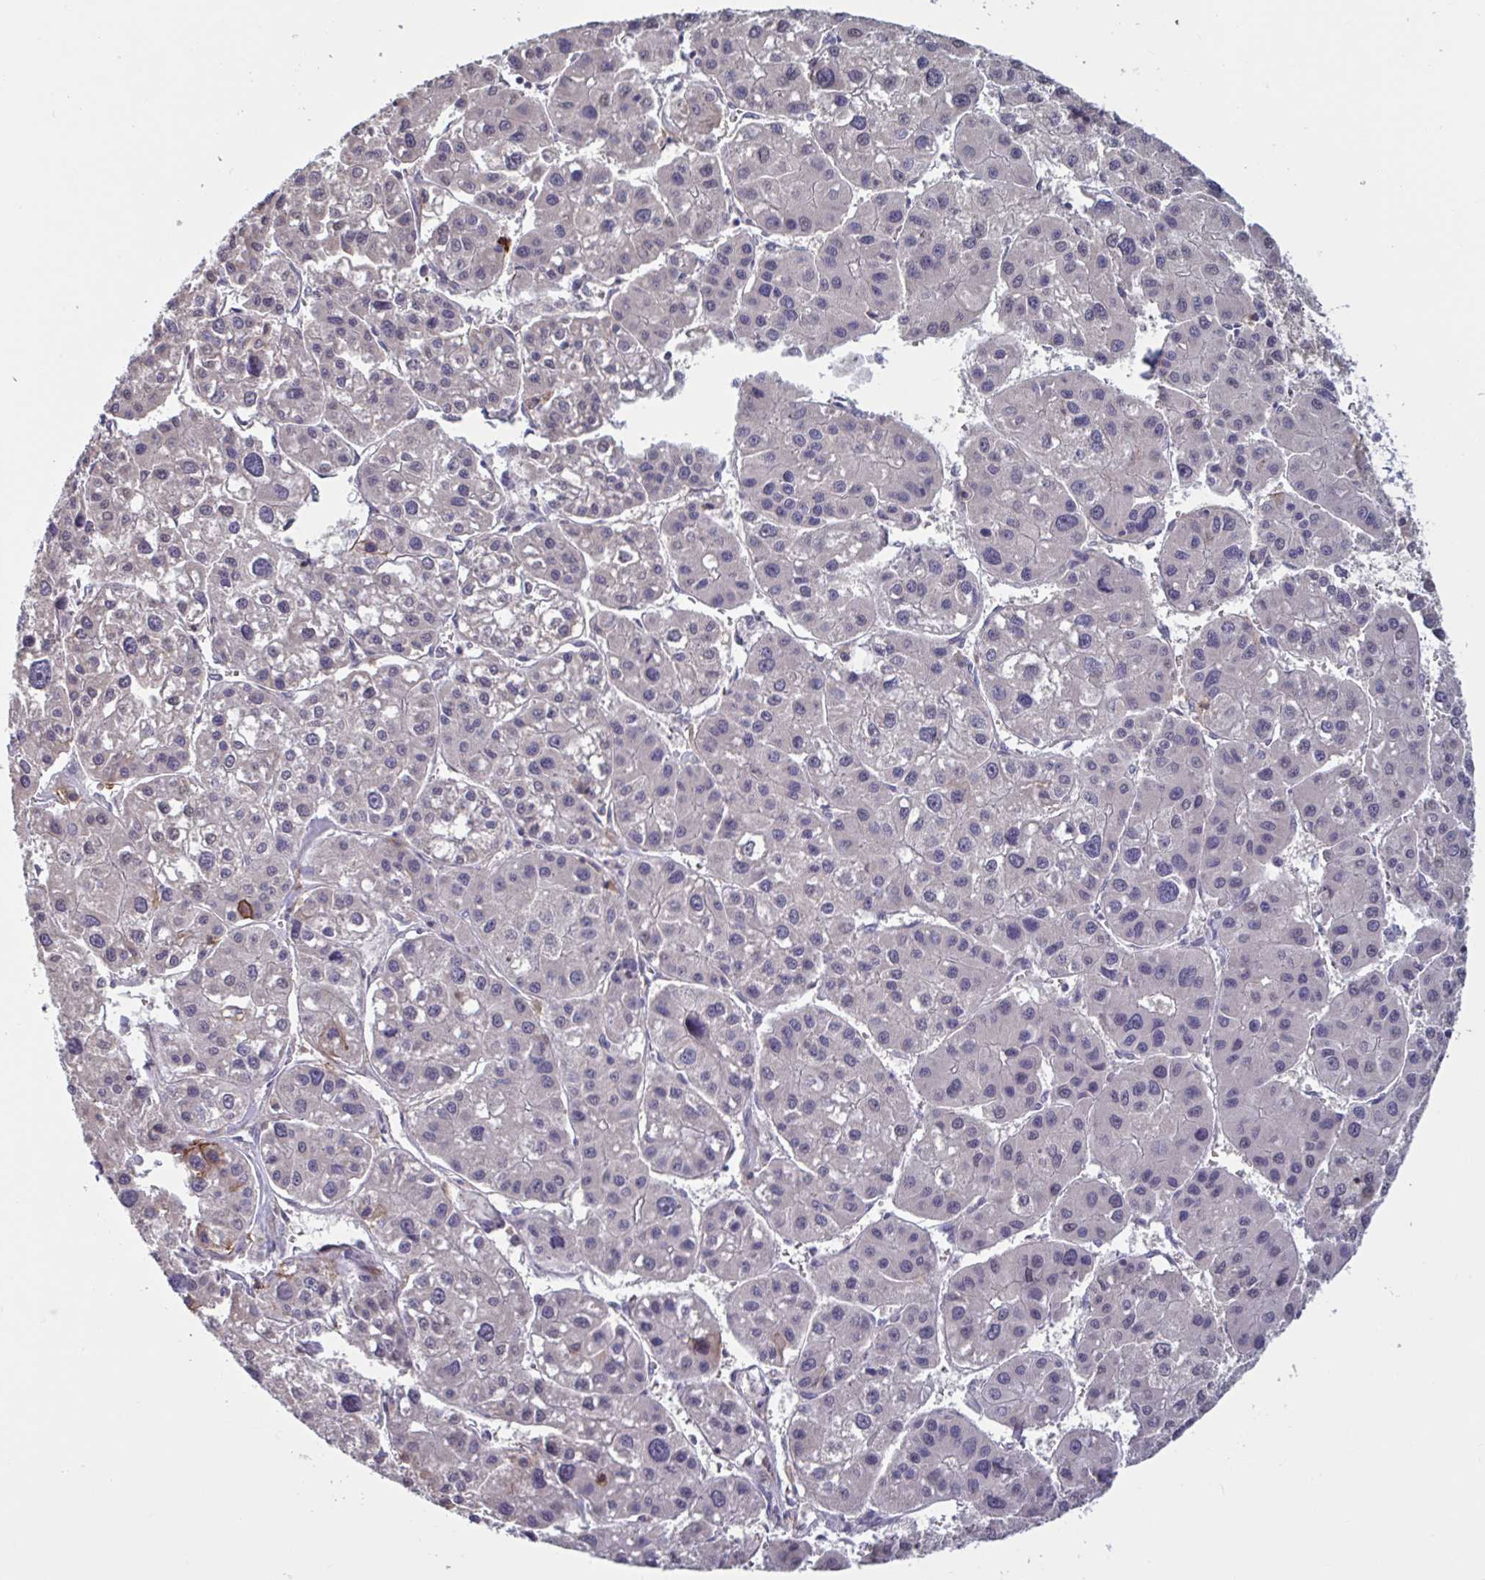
{"staining": {"intensity": "negative", "quantity": "none", "location": "none"}, "tissue": "liver cancer", "cell_type": "Tumor cells", "image_type": "cancer", "snomed": [{"axis": "morphology", "description": "Carcinoma, Hepatocellular, NOS"}, {"axis": "topography", "description": "Liver"}], "caption": "The immunohistochemistry image has no significant expression in tumor cells of hepatocellular carcinoma (liver) tissue. Nuclei are stained in blue.", "gene": "CD1E", "patient": {"sex": "male", "age": 73}}